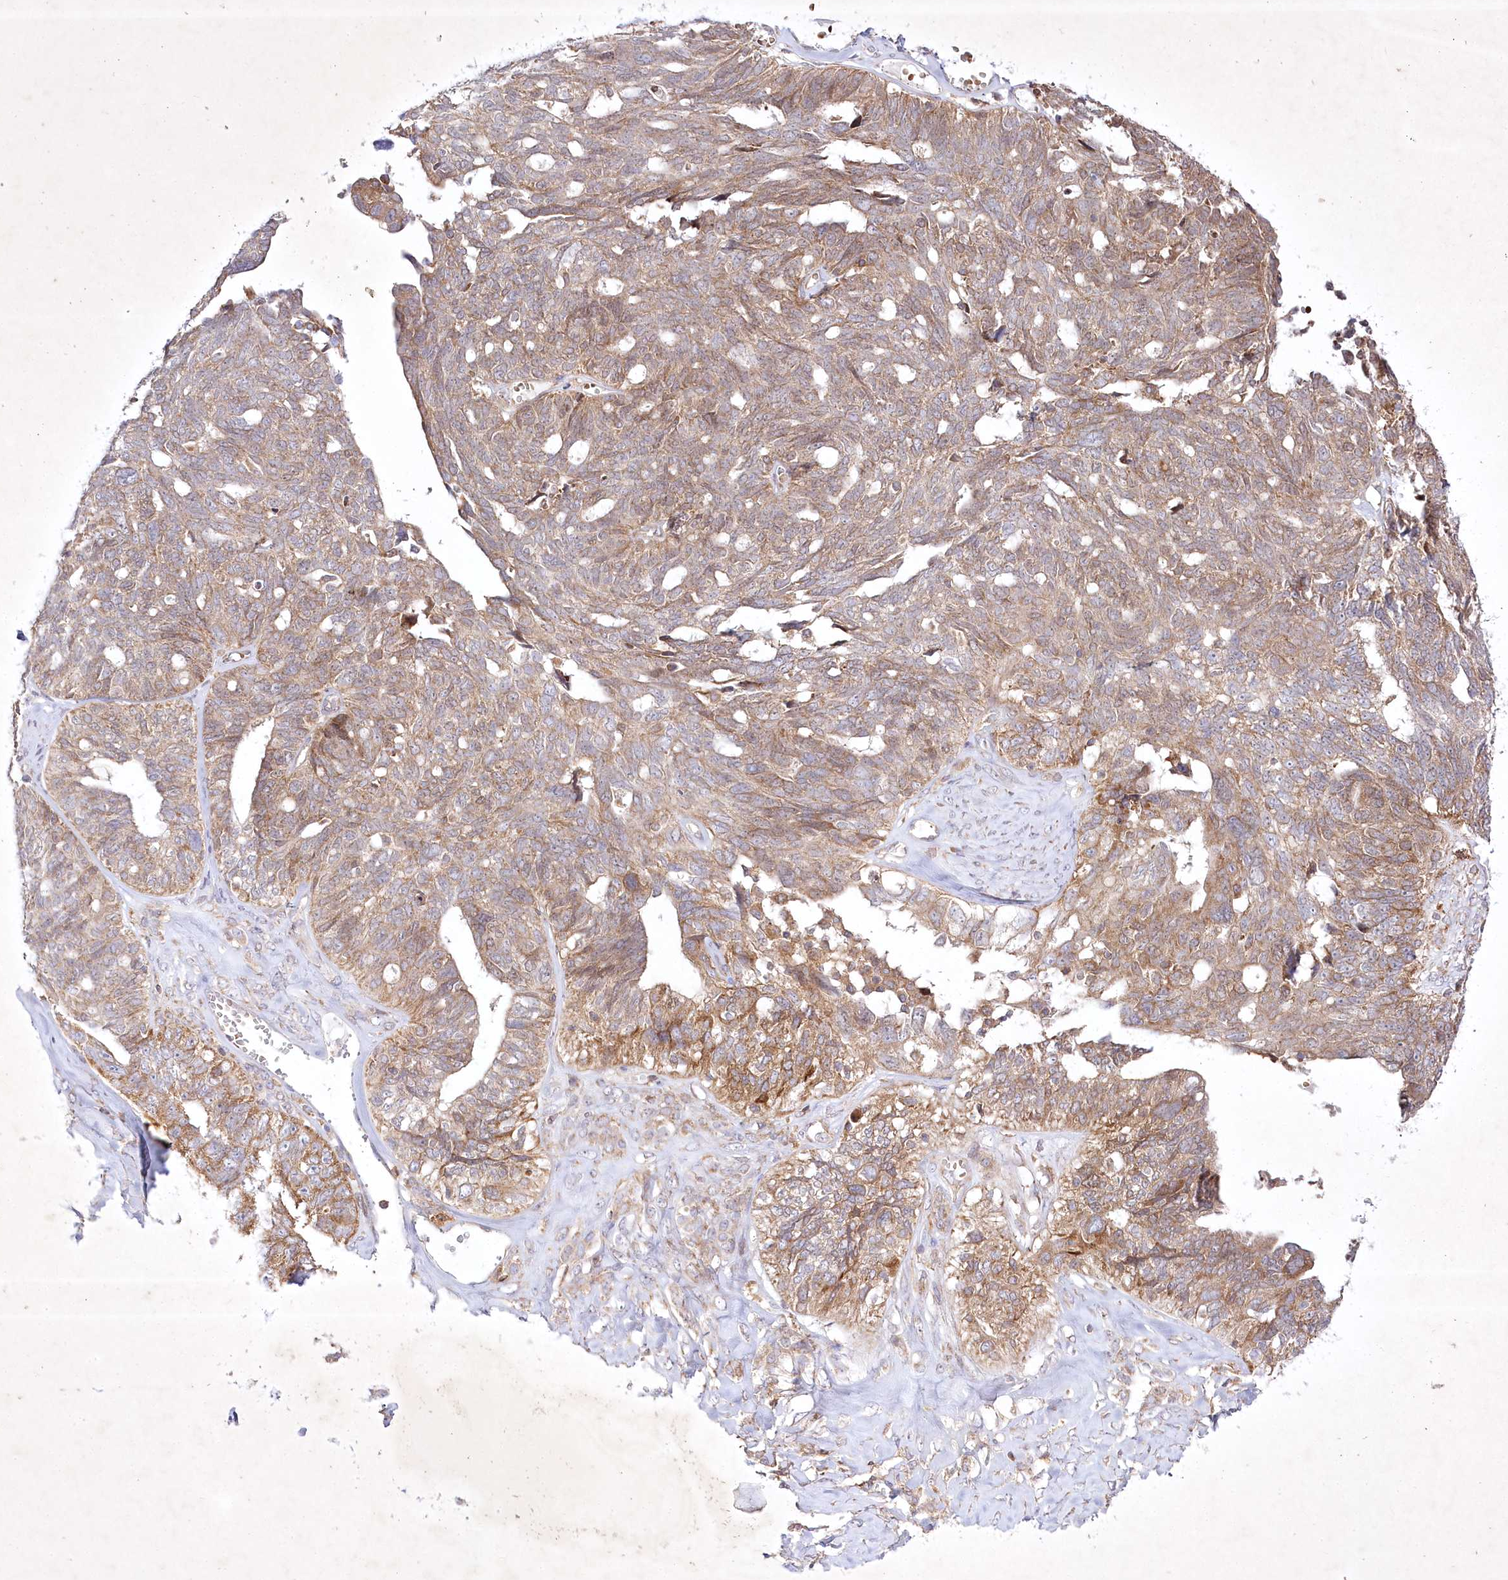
{"staining": {"intensity": "moderate", "quantity": ">75%", "location": "cytoplasmic/membranous"}, "tissue": "ovarian cancer", "cell_type": "Tumor cells", "image_type": "cancer", "snomed": [{"axis": "morphology", "description": "Cystadenocarcinoma, serous, NOS"}, {"axis": "topography", "description": "Ovary"}], "caption": "Moderate cytoplasmic/membranous expression is appreciated in approximately >75% of tumor cells in ovarian cancer (serous cystadenocarcinoma).", "gene": "OPA1", "patient": {"sex": "female", "age": 79}}